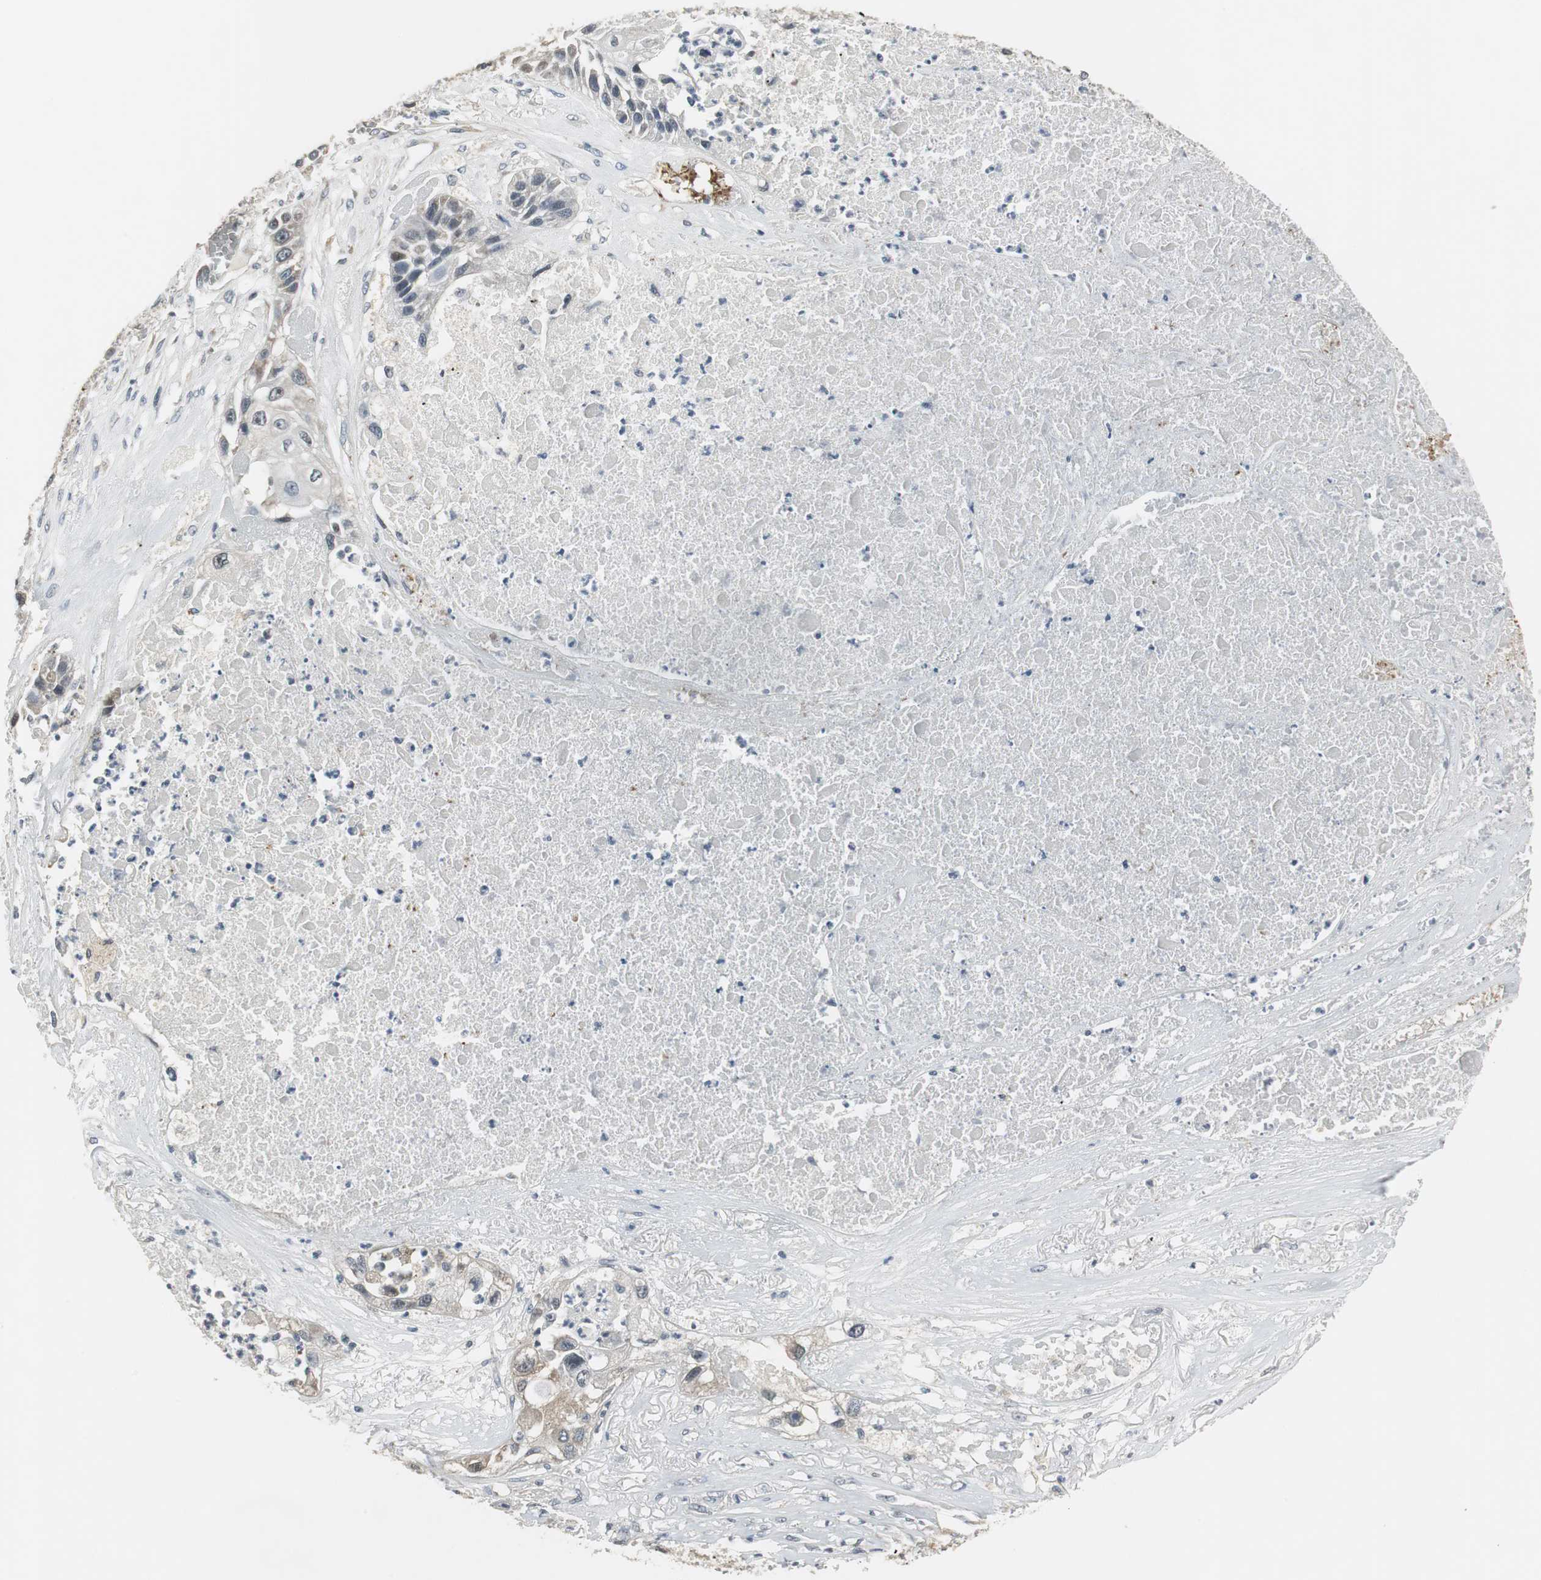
{"staining": {"intensity": "weak", "quantity": "<25%", "location": "cytoplasmic/membranous"}, "tissue": "lung cancer", "cell_type": "Tumor cells", "image_type": "cancer", "snomed": [{"axis": "morphology", "description": "Squamous cell carcinoma, NOS"}, {"axis": "topography", "description": "Lung"}], "caption": "IHC micrograph of neoplastic tissue: human lung cancer stained with DAB reveals no significant protein staining in tumor cells. (DAB (3,3'-diaminobenzidine) immunohistochemistry, high magnification).", "gene": "CCT5", "patient": {"sex": "male", "age": 71}}